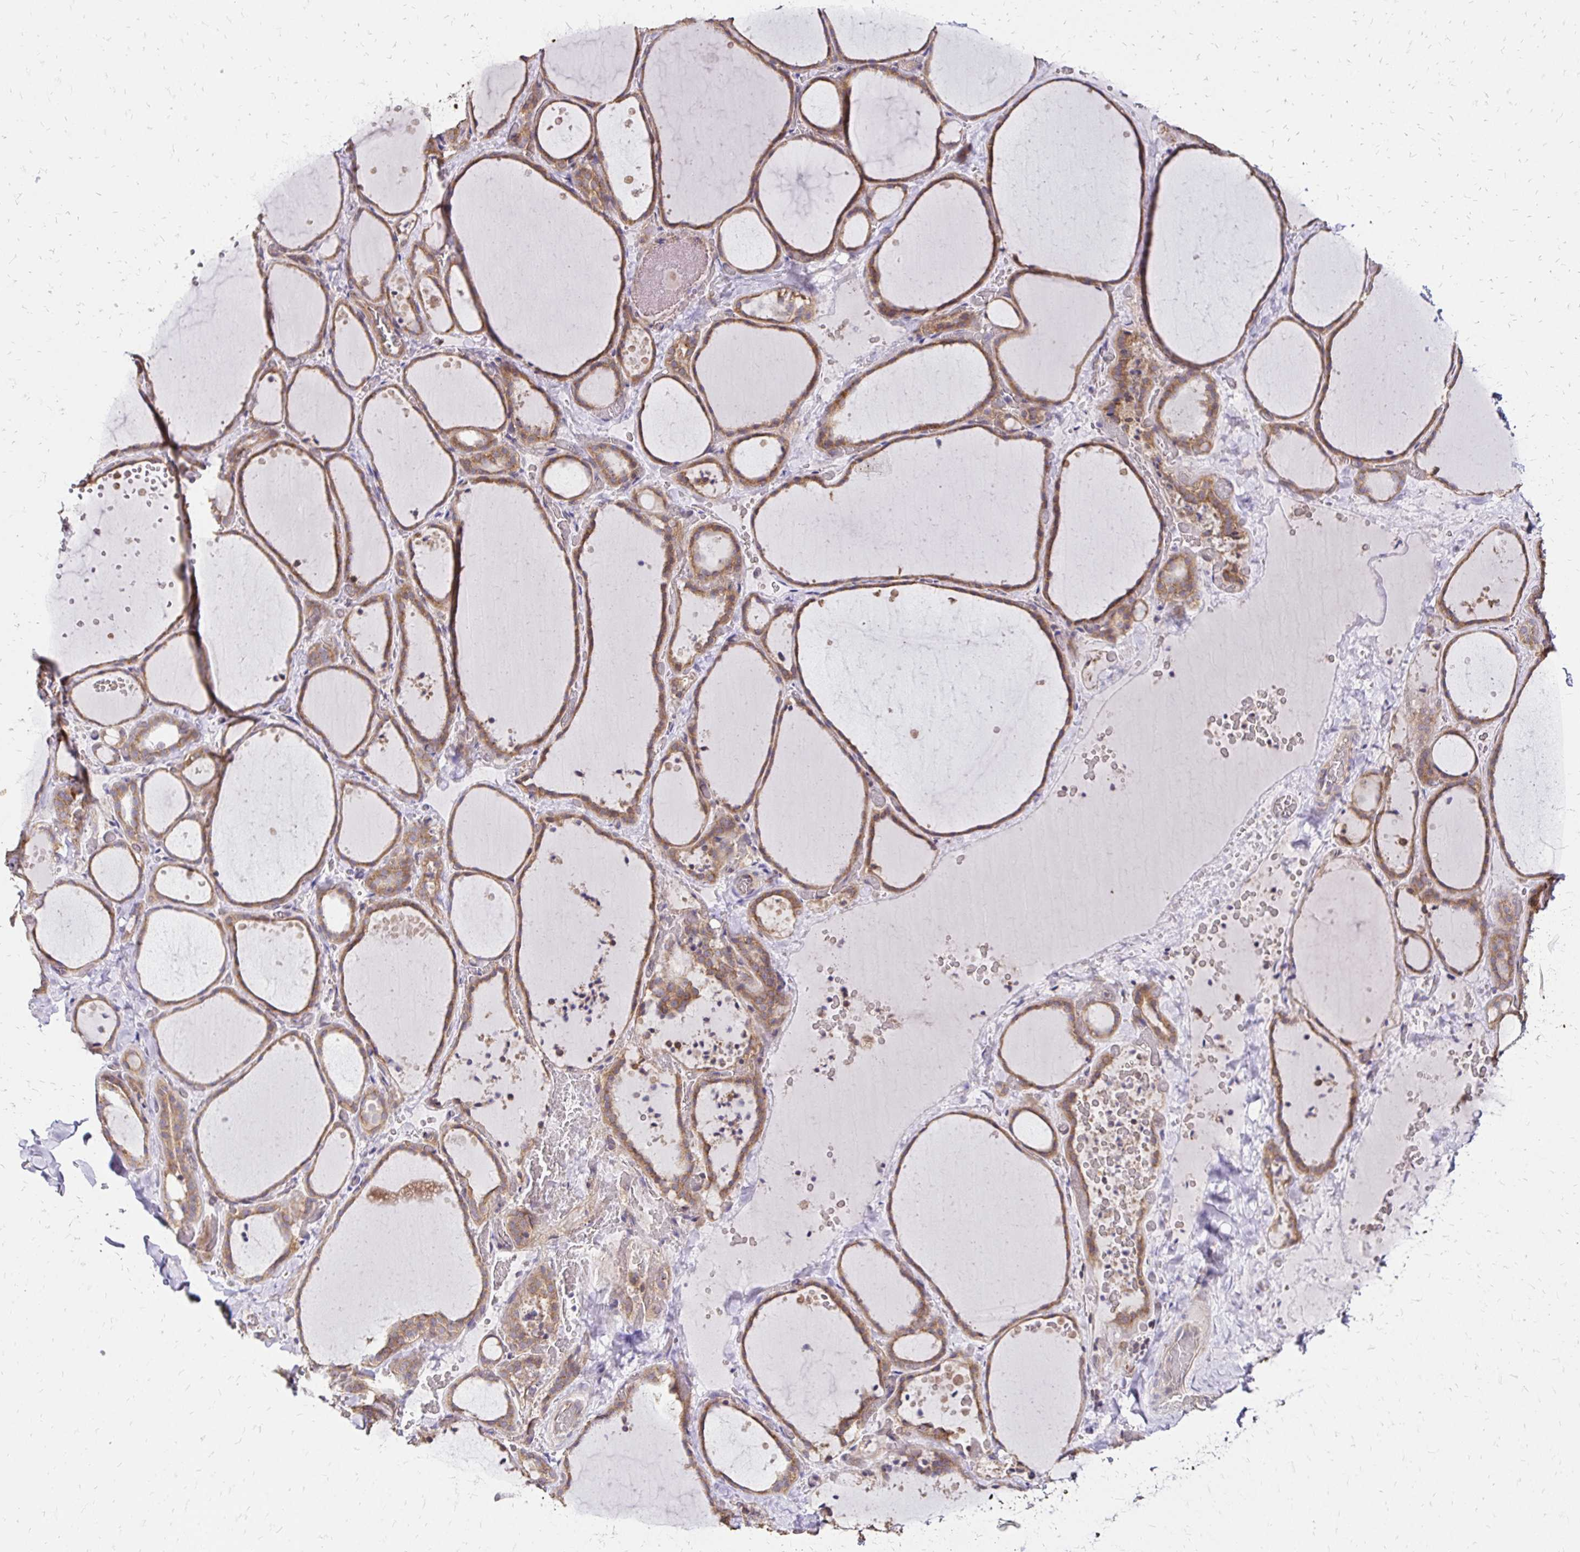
{"staining": {"intensity": "moderate", "quantity": ">75%", "location": "cytoplasmic/membranous"}, "tissue": "thyroid gland", "cell_type": "Glandular cells", "image_type": "normal", "snomed": [{"axis": "morphology", "description": "Normal tissue, NOS"}, {"axis": "topography", "description": "Thyroid gland"}], "caption": "The micrograph demonstrates immunohistochemical staining of normal thyroid gland. There is moderate cytoplasmic/membranous positivity is present in approximately >75% of glandular cells.", "gene": "ZW10", "patient": {"sex": "female", "age": 36}}